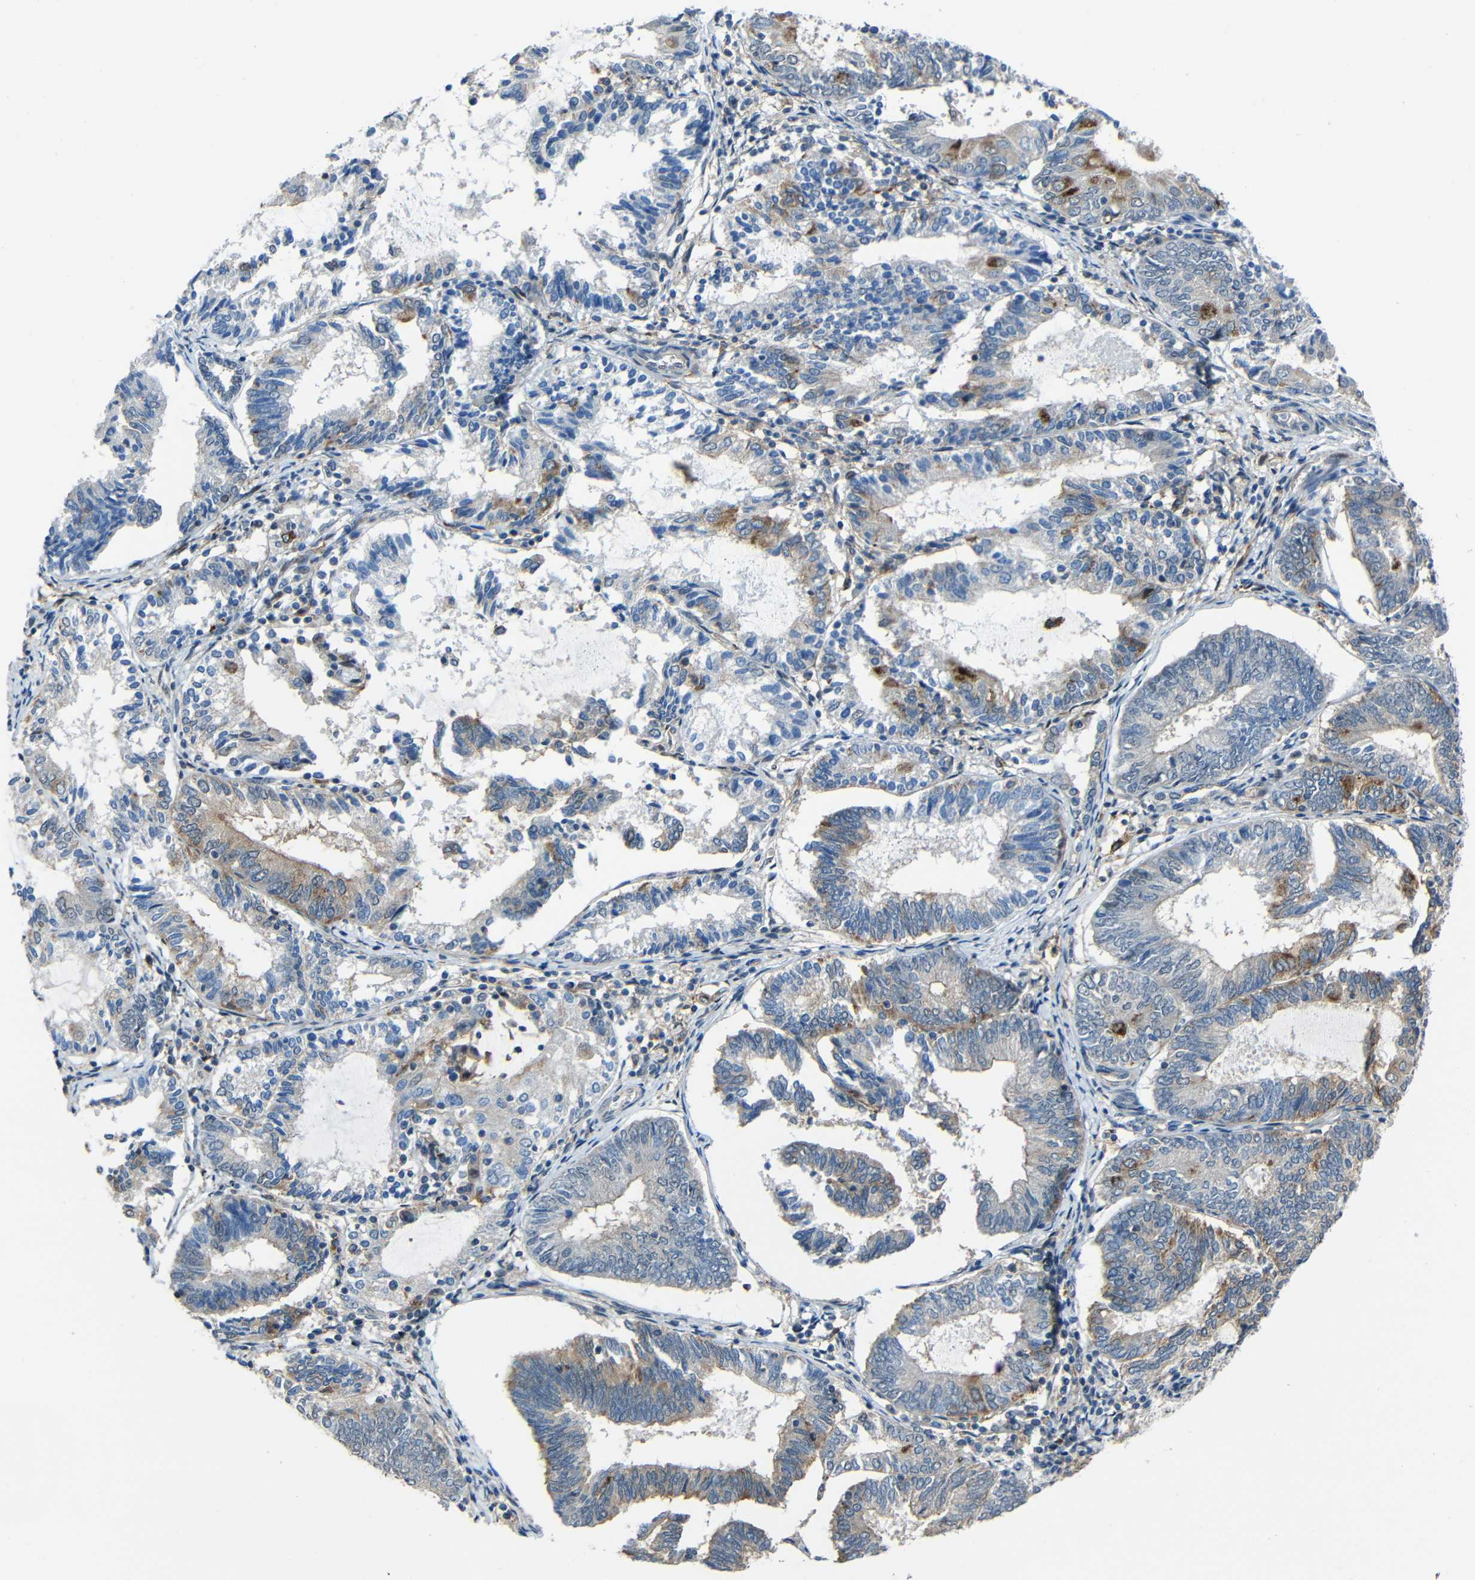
{"staining": {"intensity": "moderate", "quantity": "<25%", "location": "cytoplasmic/membranous"}, "tissue": "endometrial cancer", "cell_type": "Tumor cells", "image_type": "cancer", "snomed": [{"axis": "morphology", "description": "Adenocarcinoma, NOS"}, {"axis": "topography", "description": "Endometrium"}], "caption": "Brown immunohistochemical staining in human adenocarcinoma (endometrial) displays moderate cytoplasmic/membranous positivity in about <25% of tumor cells. The protein is stained brown, and the nuclei are stained in blue (DAB IHC with brightfield microscopy, high magnification).", "gene": "DNAJC5", "patient": {"sex": "female", "age": 81}}